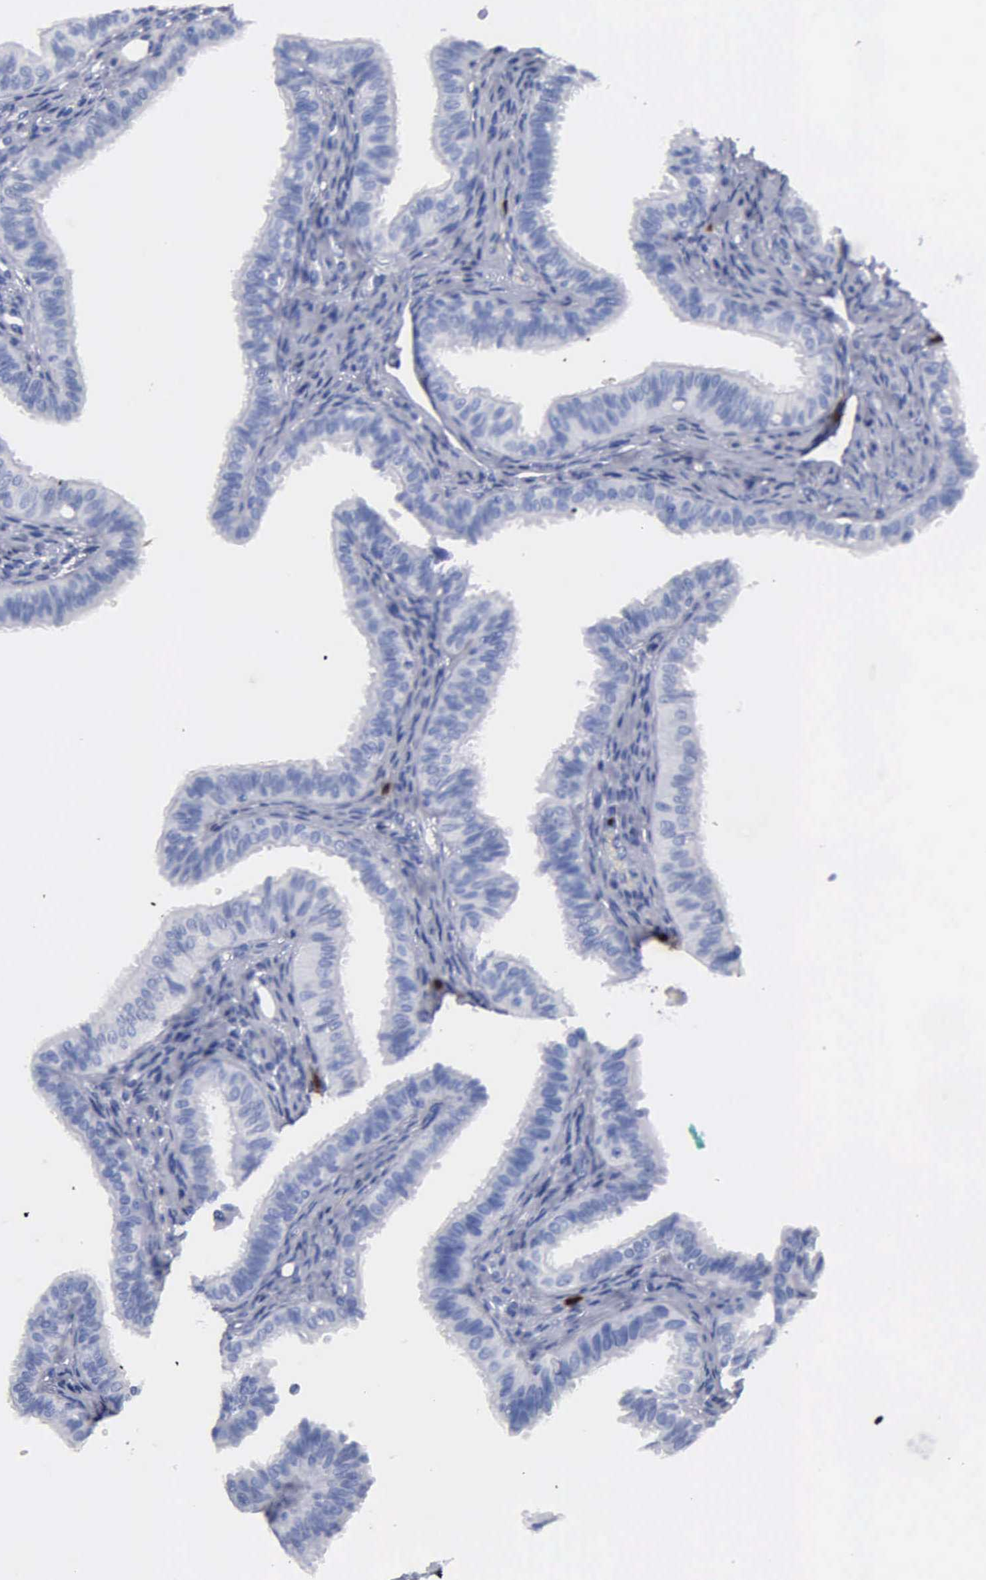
{"staining": {"intensity": "negative", "quantity": "none", "location": "none"}, "tissue": "fallopian tube", "cell_type": "Glandular cells", "image_type": "normal", "snomed": [{"axis": "morphology", "description": "Normal tissue, NOS"}, {"axis": "topography", "description": "Fallopian tube"}], "caption": "Immunohistochemistry (IHC) histopathology image of normal fallopian tube stained for a protein (brown), which exhibits no expression in glandular cells.", "gene": "CTSG", "patient": {"sex": "female", "age": 42}}